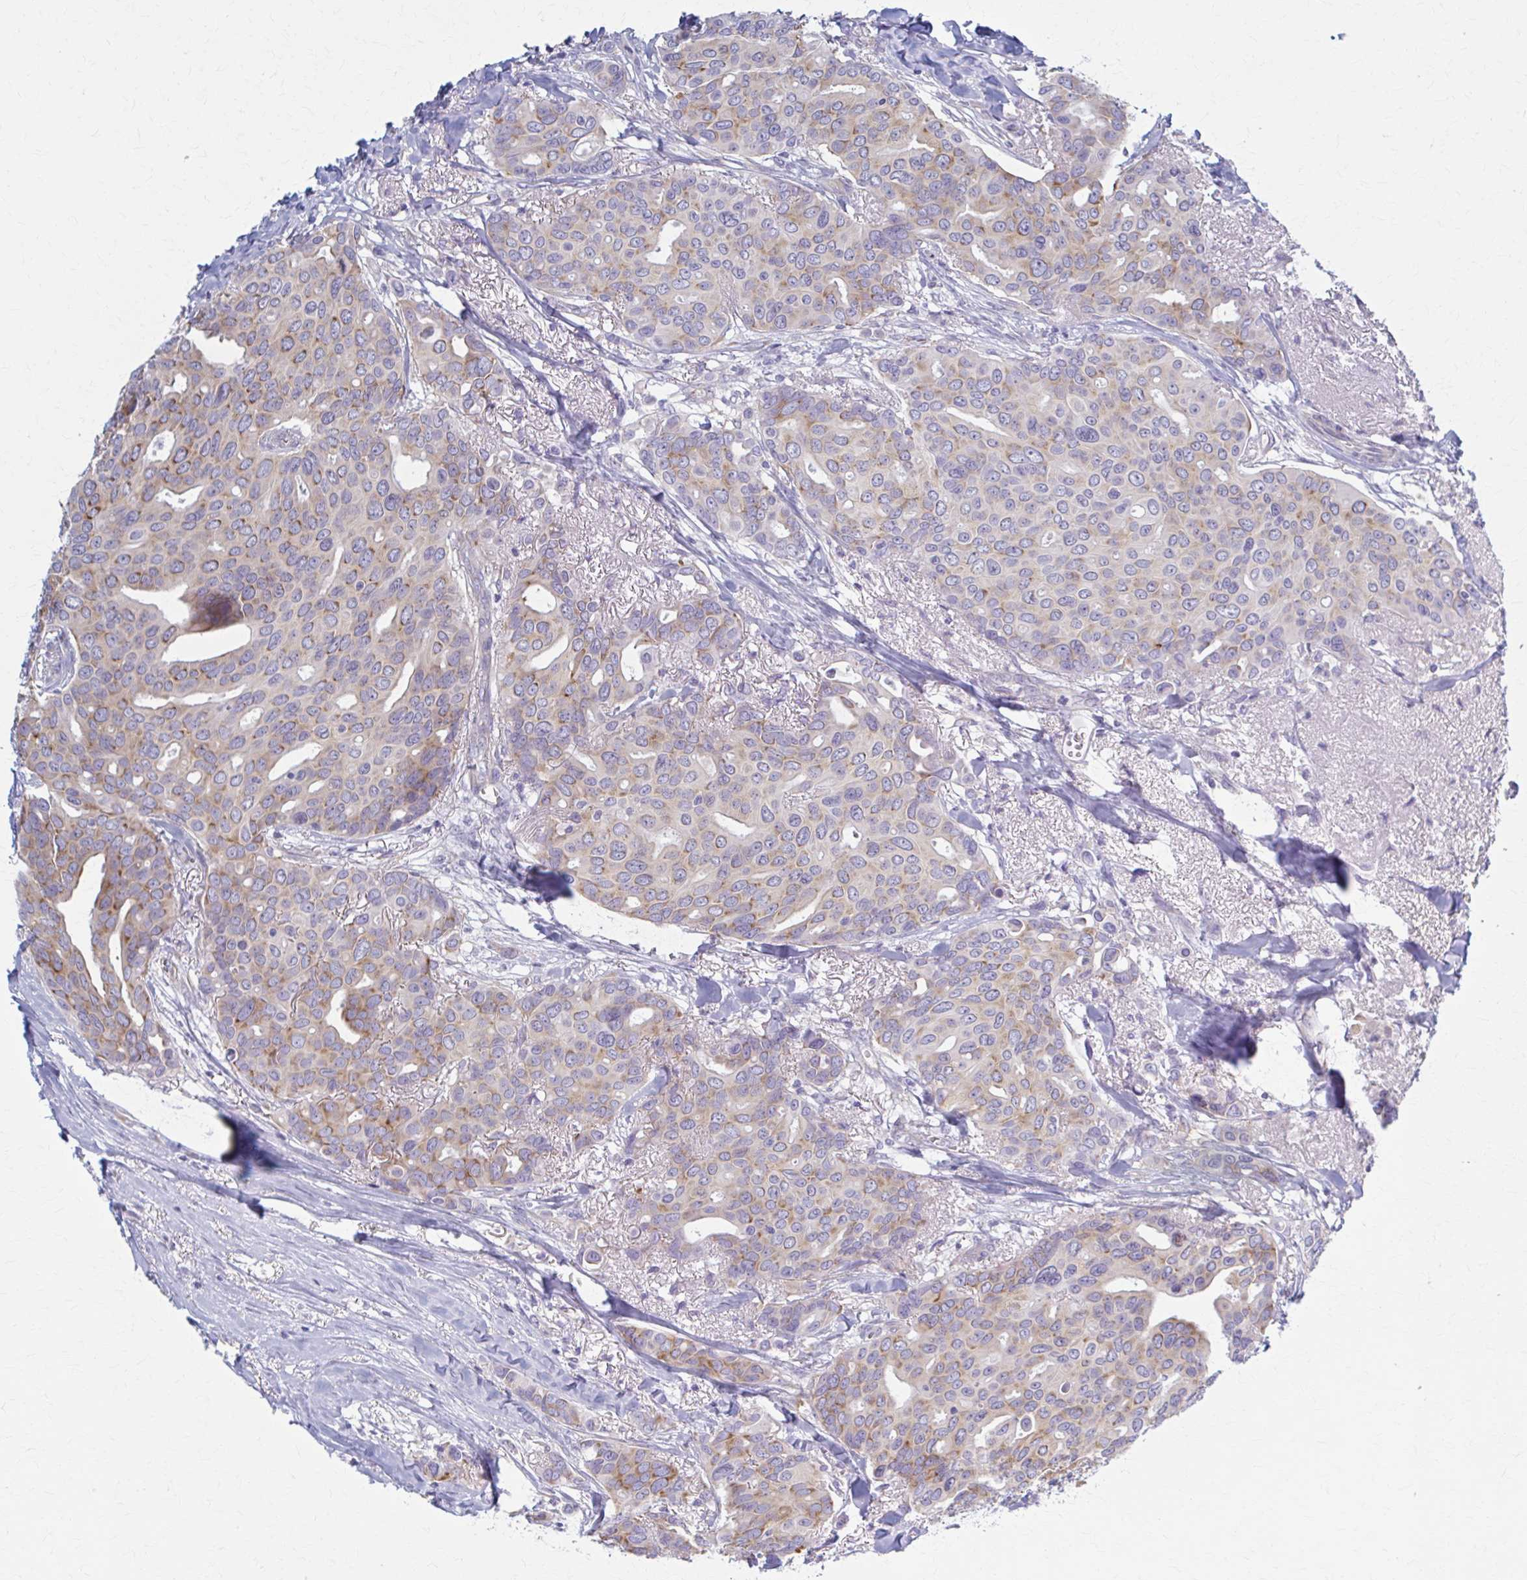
{"staining": {"intensity": "moderate", "quantity": "25%-75%", "location": "cytoplasmic/membranous"}, "tissue": "breast cancer", "cell_type": "Tumor cells", "image_type": "cancer", "snomed": [{"axis": "morphology", "description": "Duct carcinoma"}, {"axis": "topography", "description": "Breast"}], "caption": "This histopathology image shows IHC staining of breast cancer (invasive ductal carcinoma), with medium moderate cytoplasmic/membranous positivity in approximately 25%-75% of tumor cells.", "gene": "PRKRA", "patient": {"sex": "female", "age": 54}}